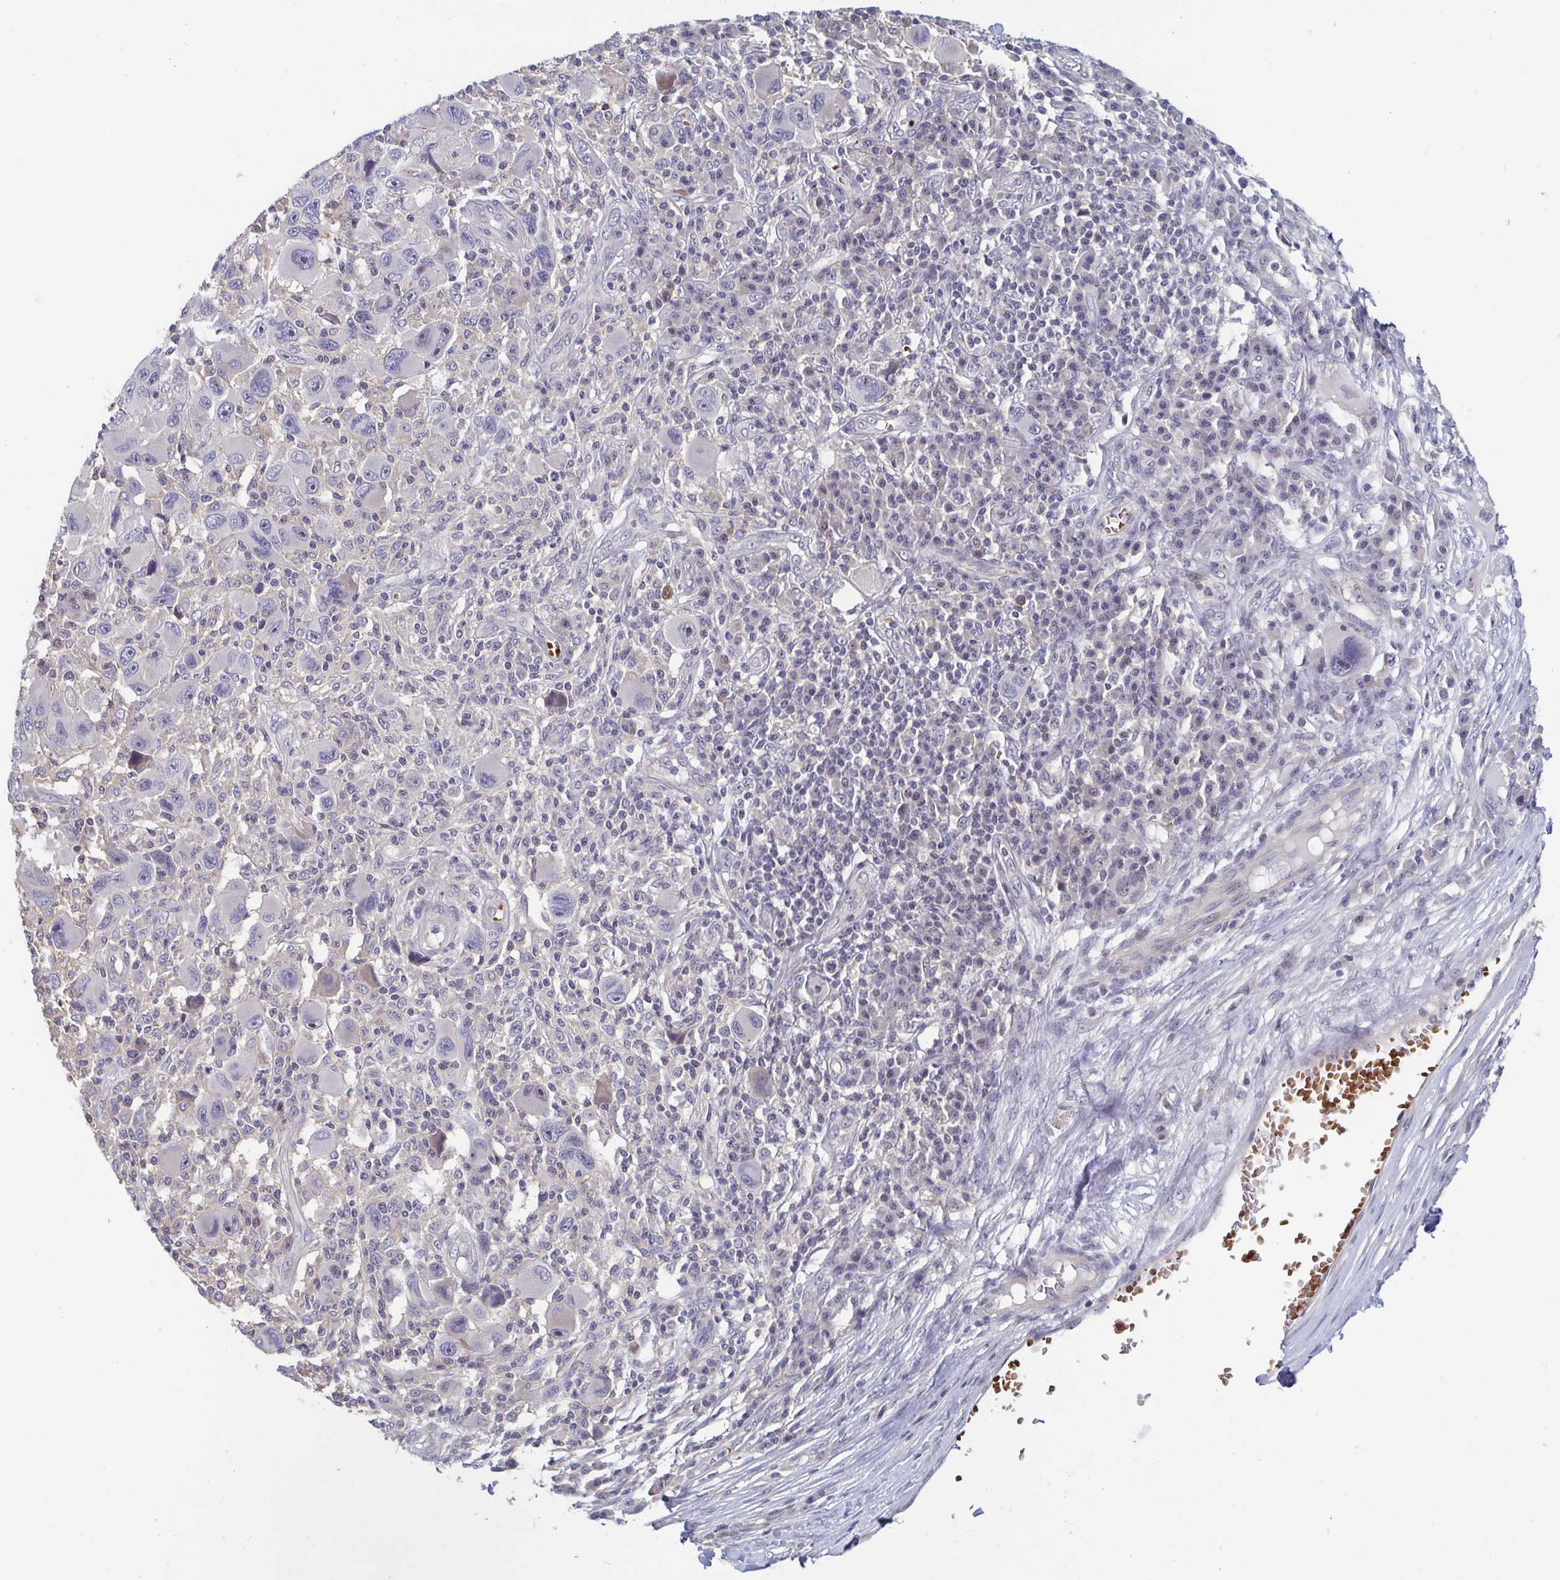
{"staining": {"intensity": "negative", "quantity": "none", "location": "none"}, "tissue": "melanoma", "cell_type": "Tumor cells", "image_type": "cancer", "snomed": [{"axis": "morphology", "description": "Malignant melanoma, NOS"}, {"axis": "topography", "description": "Skin"}], "caption": "High power microscopy histopathology image of an immunohistochemistry (IHC) photomicrograph of malignant melanoma, revealing no significant staining in tumor cells.", "gene": "LRRC38", "patient": {"sex": "male", "age": 53}}